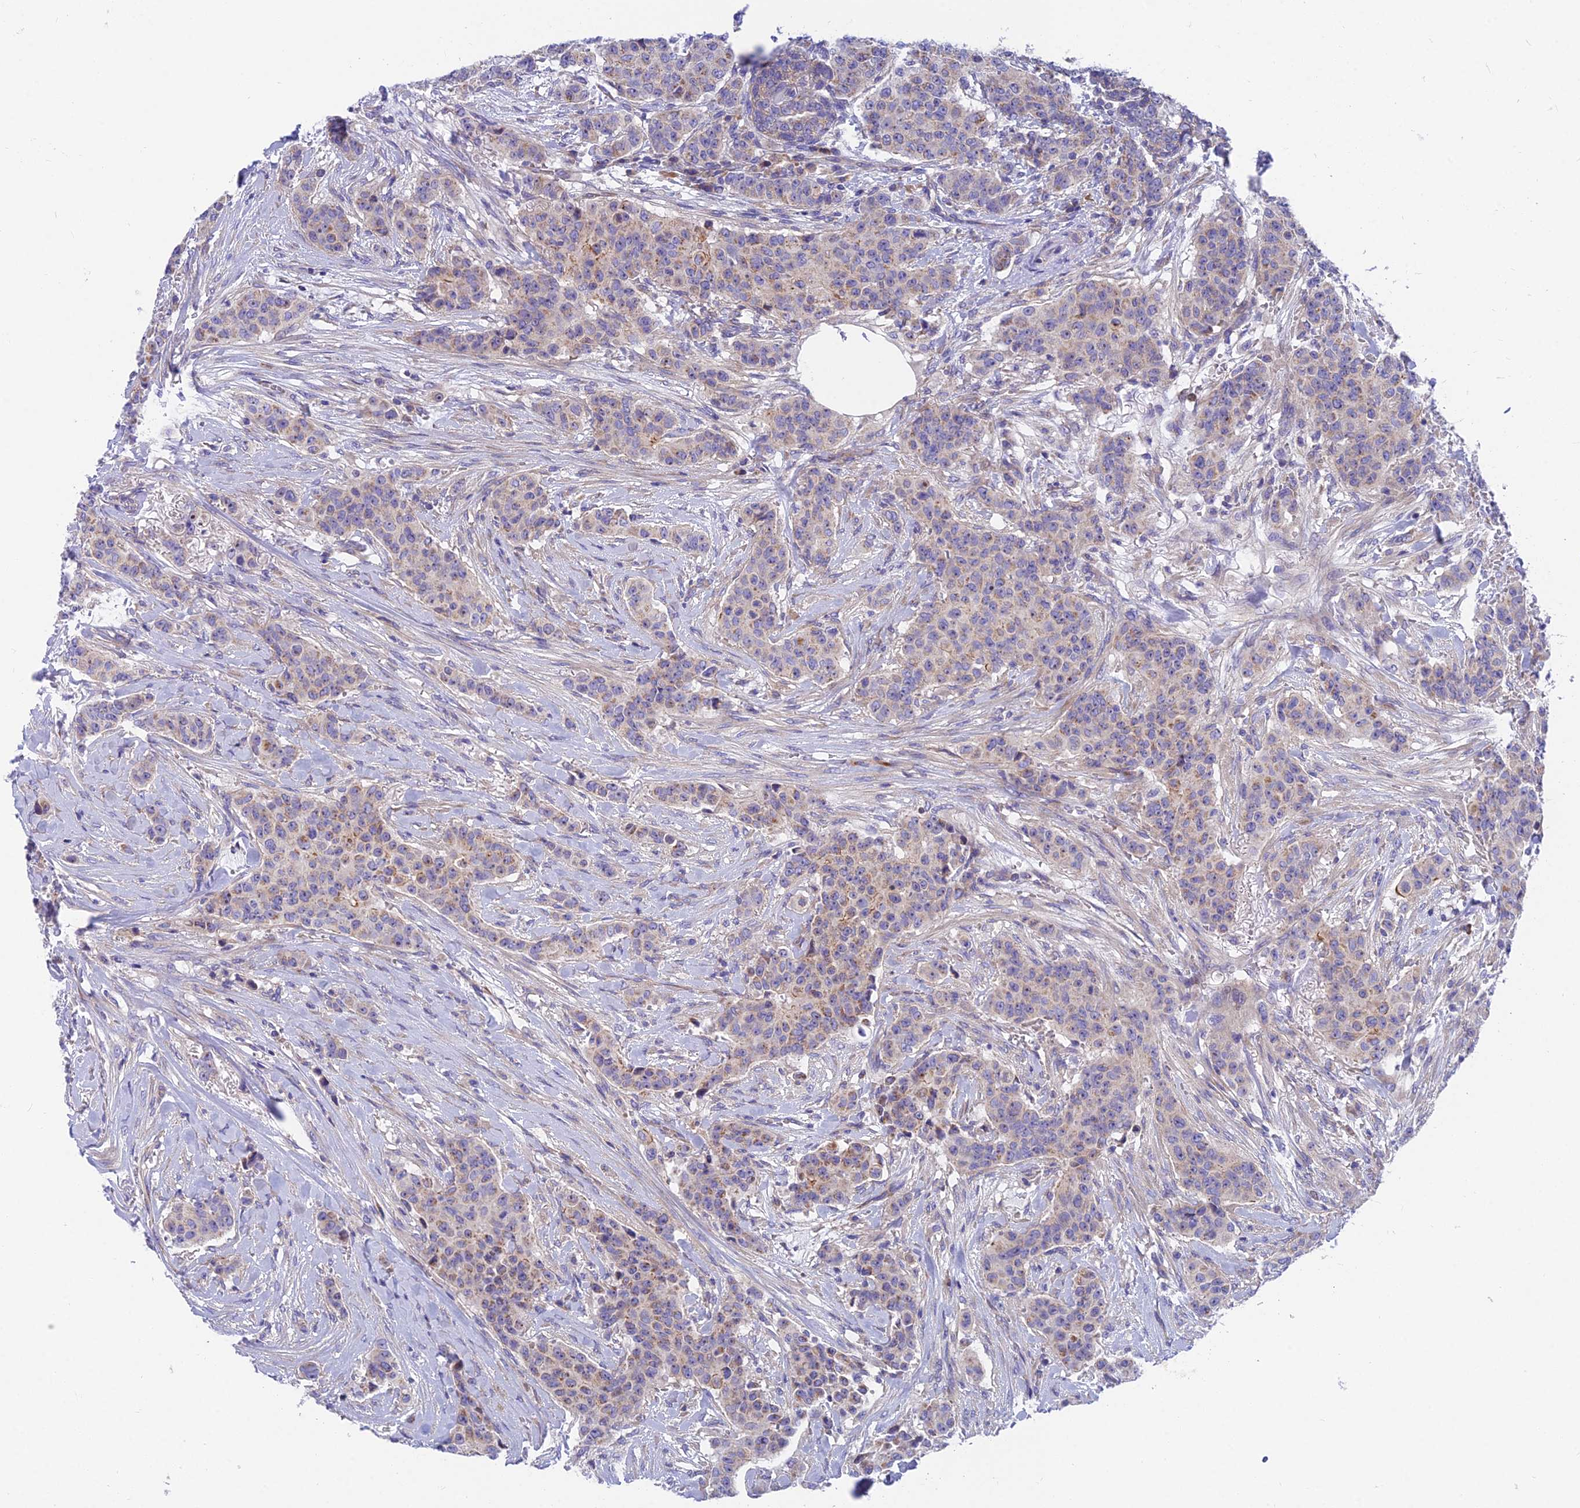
{"staining": {"intensity": "weak", "quantity": "25%-75%", "location": "cytoplasmic/membranous"}, "tissue": "breast cancer", "cell_type": "Tumor cells", "image_type": "cancer", "snomed": [{"axis": "morphology", "description": "Duct carcinoma"}, {"axis": "topography", "description": "Breast"}], "caption": "IHC (DAB) staining of breast cancer (invasive ductal carcinoma) shows weak cytoplasmic/membranous protein staining in approximately 25%-75% of tumor cells.", "gene": "MVB12A", "patient": {"sex": "female", "age": 40}}